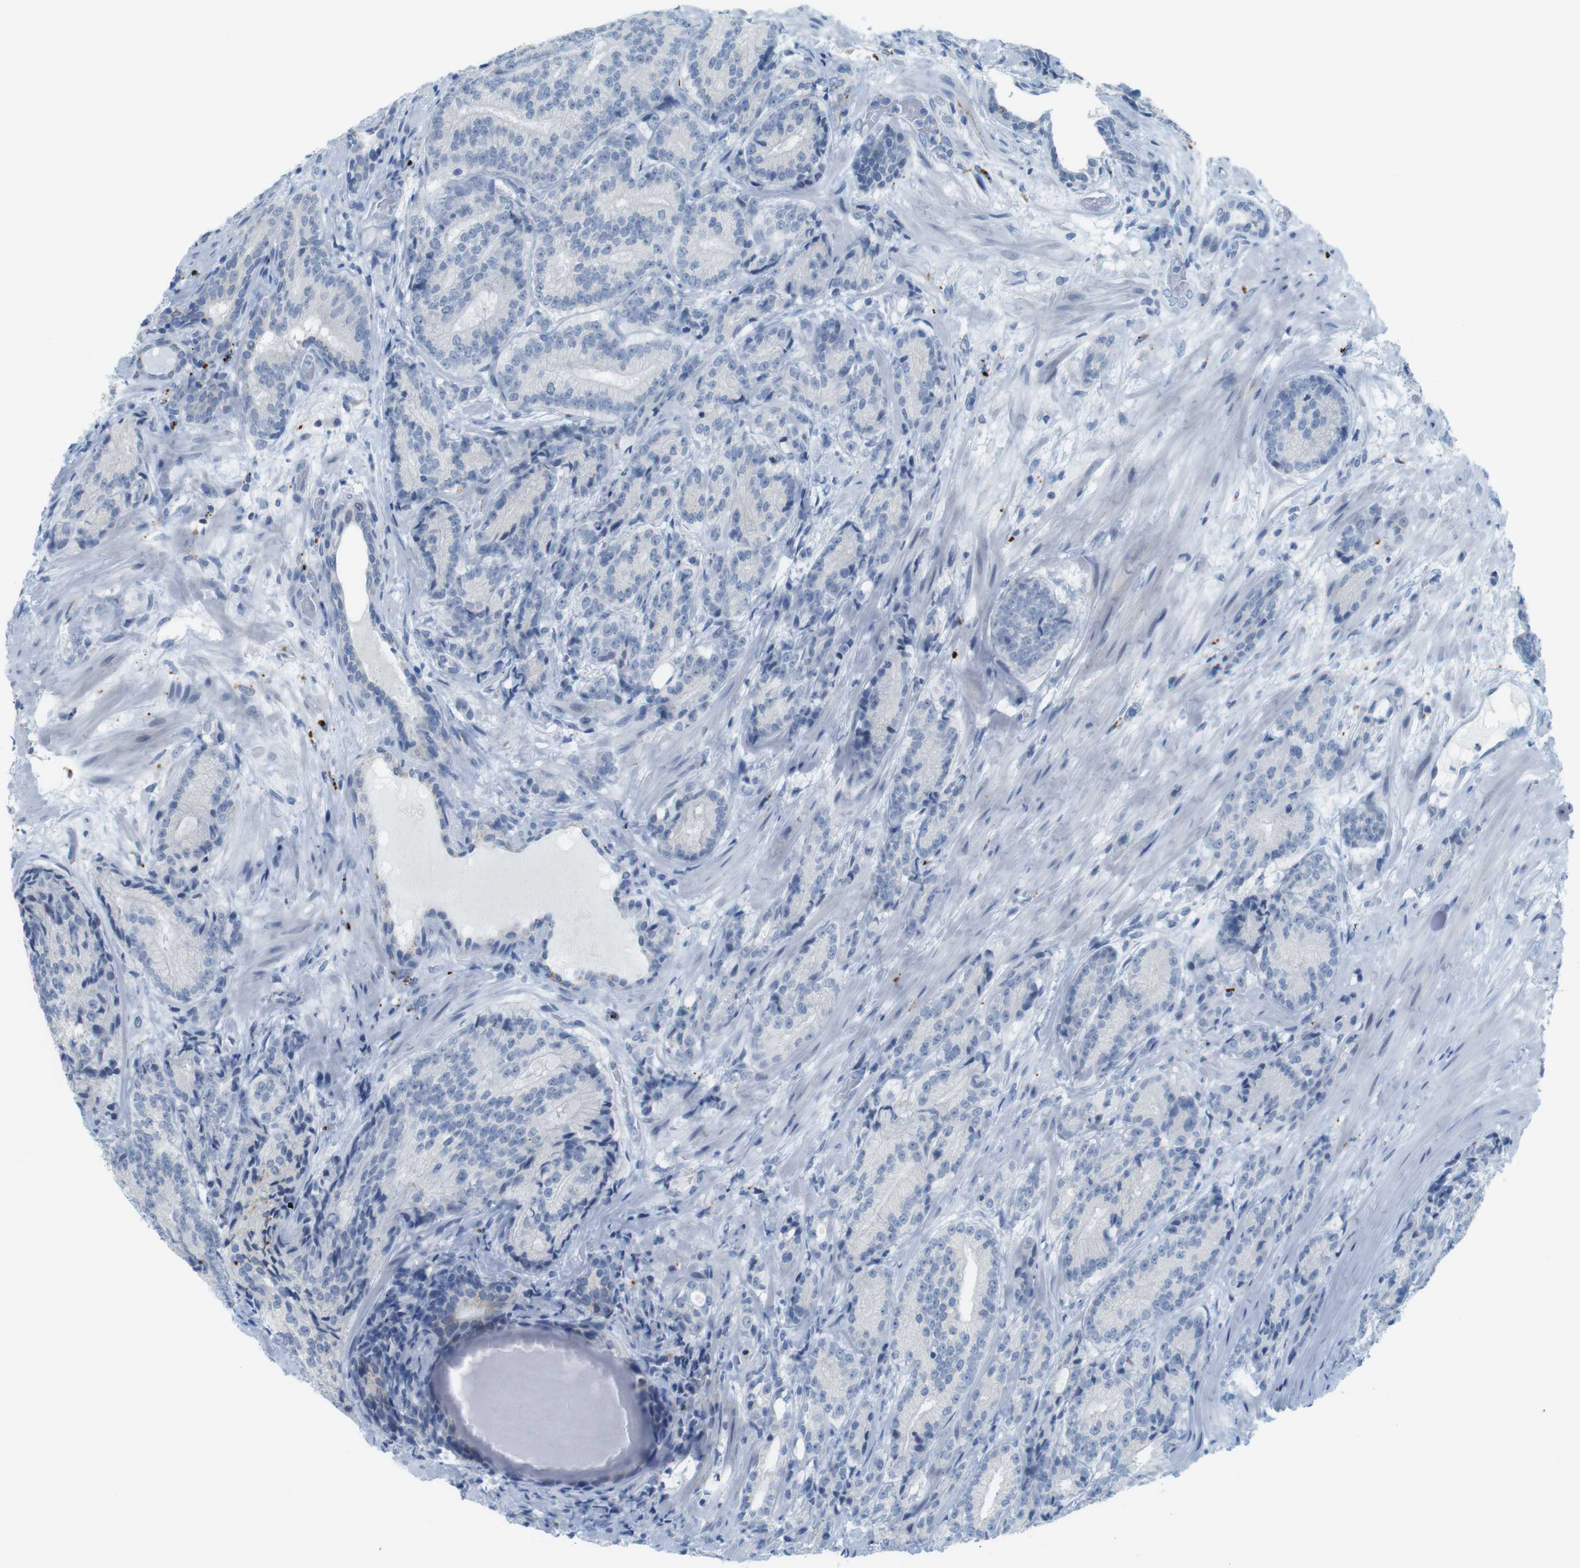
{"staining": {"intensity": "negative", "quantity": "none", "location": "none"}, "tissue": "prostate cancer", "cell_type": "Tumor cells", "image_type": "cancer", "snomed": [{"axis": "morphology", "description": "Adenocarcinoma, High grade"}, {"axis": "topography", "description": "Prostate"}], "caption": "High power microscopy image of an immunohistochemistry histopathology image of prostate cancer, revealing no significant staining in tumor cells.", "gene": "YIPF1", "patient": {"sex": "male", "age": 61}}